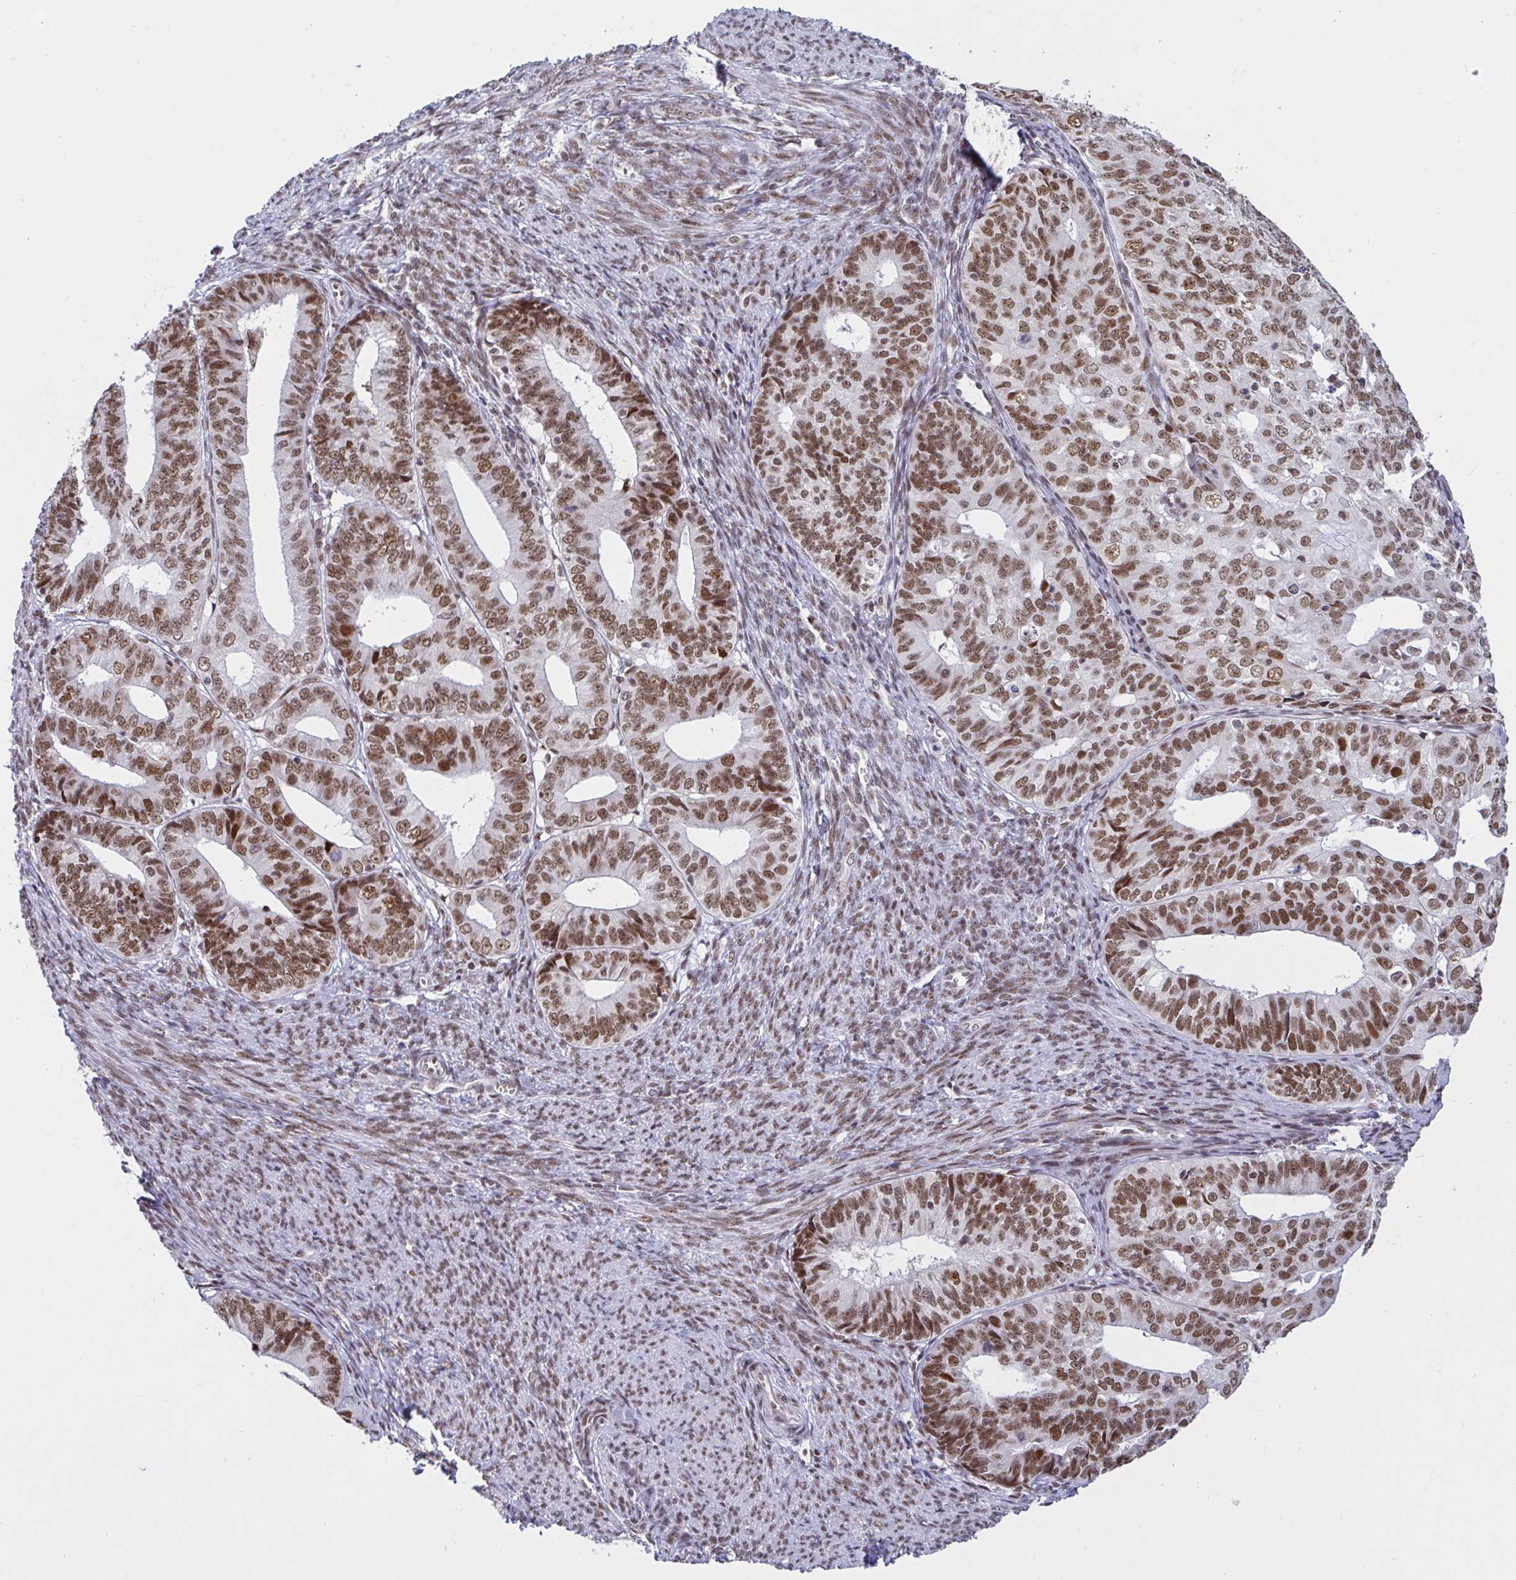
{"staining": {"intensity": "moderate", "quantity": ">75%", "location": "nuclear"}, "tissue": "endometrial cancer", "cell_type": "Tumor cells", "image_type": "cancer", "snomed": [{"axis": "morphology", "description": "Adenocarcinoma, NOS"}, {"axis": "topography", "description": "Endometrium"}], "caption": "Immunohistochemistry (IHC) micrograph of neoplastic tissue: endometrial cancer (adenocarcinoma) stained using immunohistochemistry reveals medium levels of moderate protein expression localized specifically in the nuclear of tumor cells, appearing as a nuclear brown color.", "gene": "PHF10", "patient": {"sex": "female", "age": 56}}